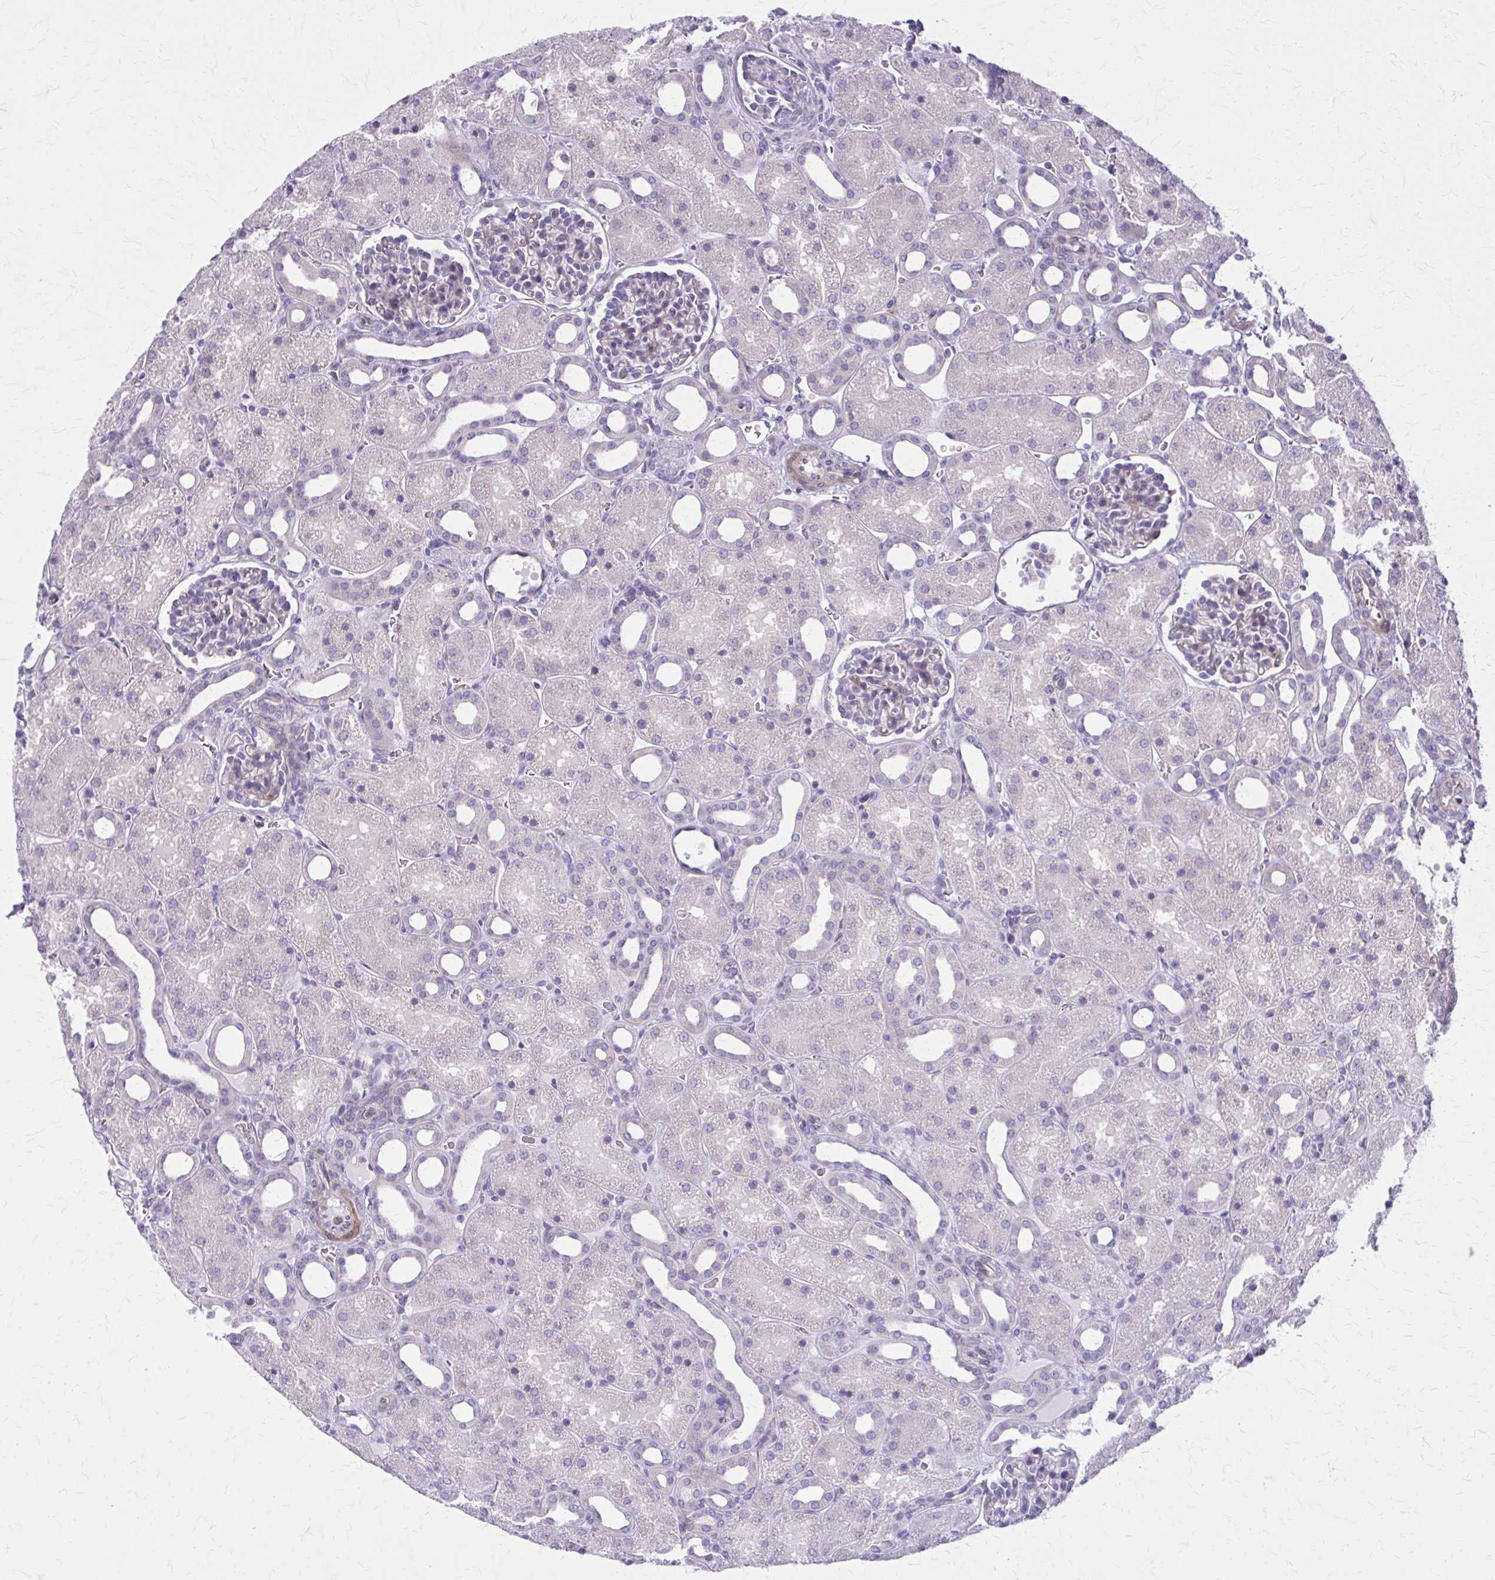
{"staining": {"intensity": "negative", "quantity": "none", "location": "none"}, "tissue": "kidney", "cell_type": "Cells in glomeruli", "image_type": "normal", "snomed": [{"axis": "morphology", "description": "Normal tissue, NOS"}, {"axis": "topography", "description": "Kidney"}], "caption": "Kidney was stained to show a protein in brown. There is no significant expression in cells in glomeruli. (IHC, brightfield microscopy, high magnification).", "gene": "PITPNM1", "patient": {"sex": "male", "age": 2}}